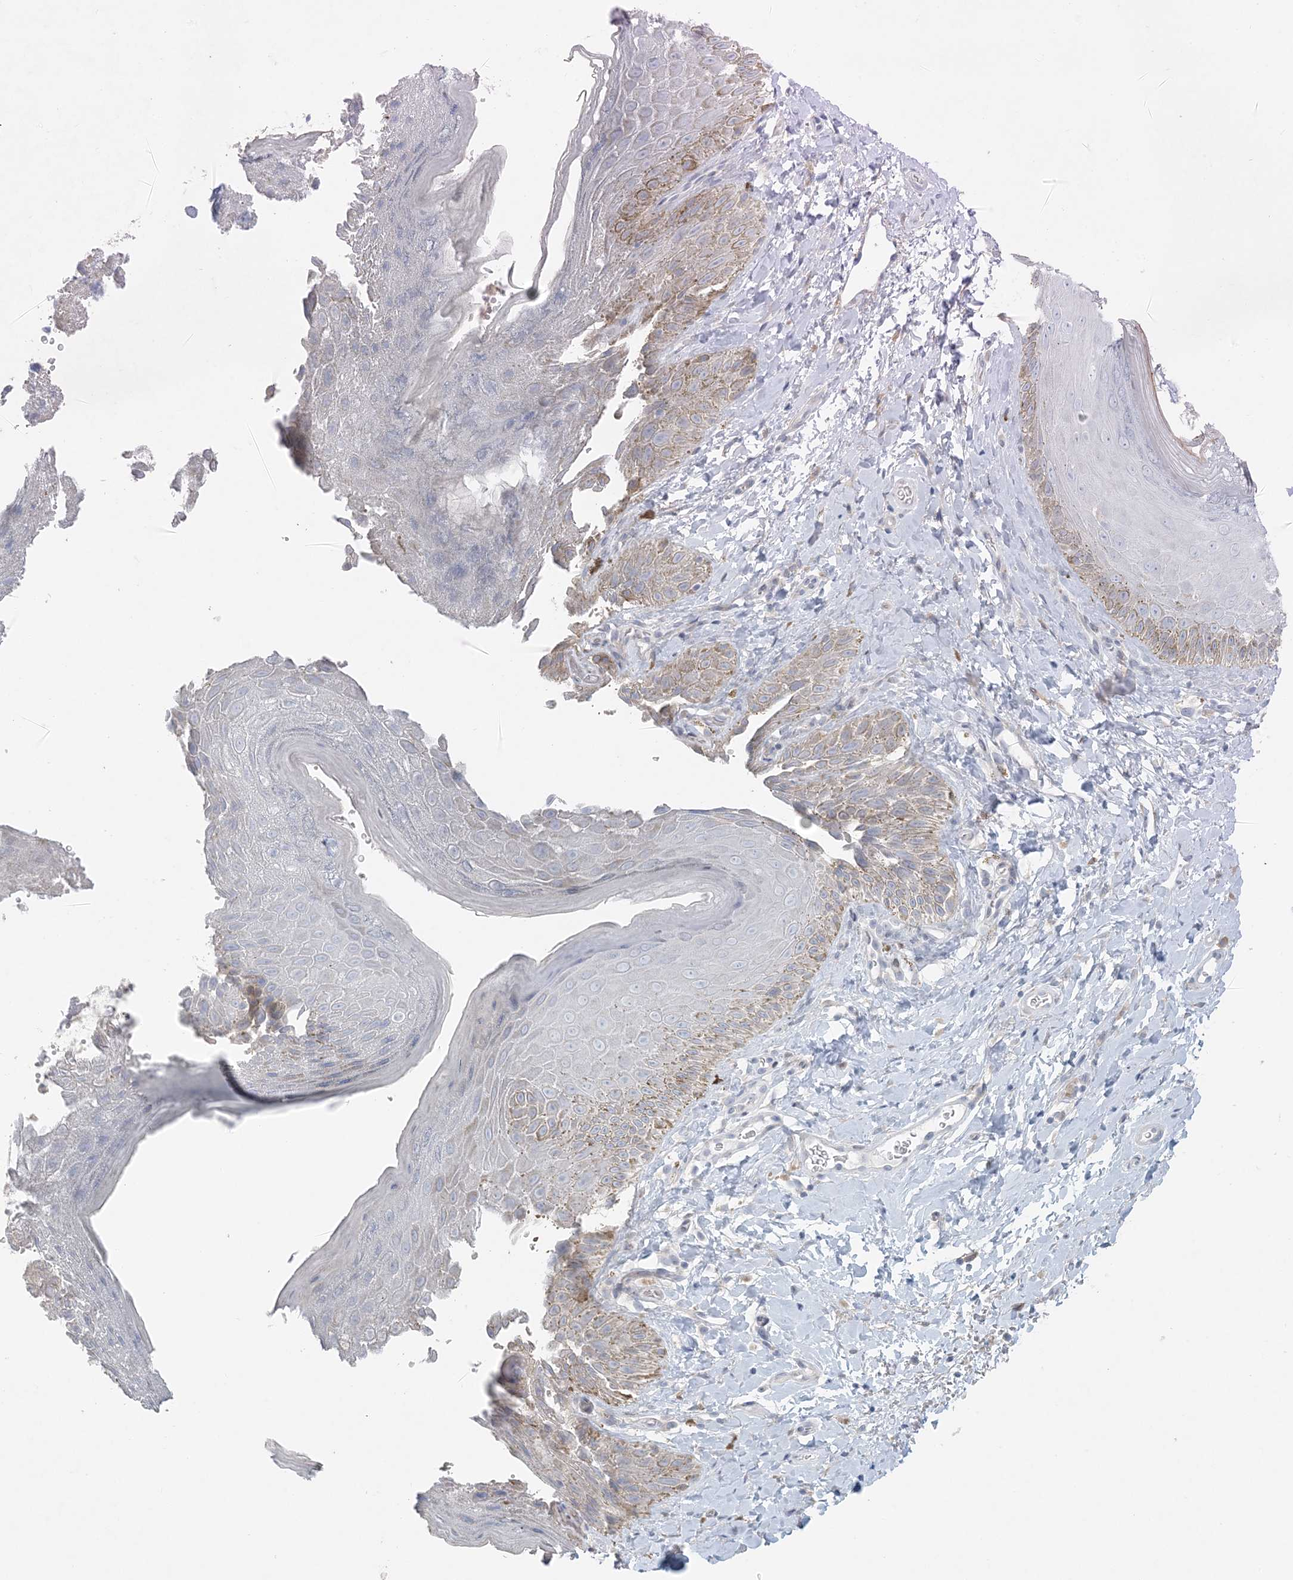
{"staining": {"intensity": "weak", "quantity": "<25%", "location": "cytoplasmic/membranous"}, "tissue": "skin", "cell_type": "Epidermal cells", "image_type": "normal", "snomed": [{"axis": "morphology", "description": "Normal tissue, NOS"}, {"axis": "topography", "description": "Anal"}], "caption": "The IHC photomicrograph has no significant positivity in epidermal cells of skin. (Stains: DAB (3,3'-diaminobenzidine) immunohistochemistry (IHC) with hematoxylin counter stain, Microscopy: brightfield microscopy at high magnification).", "gene": "ZNF385D", "patient": {"sex": "male", "age": 44}}